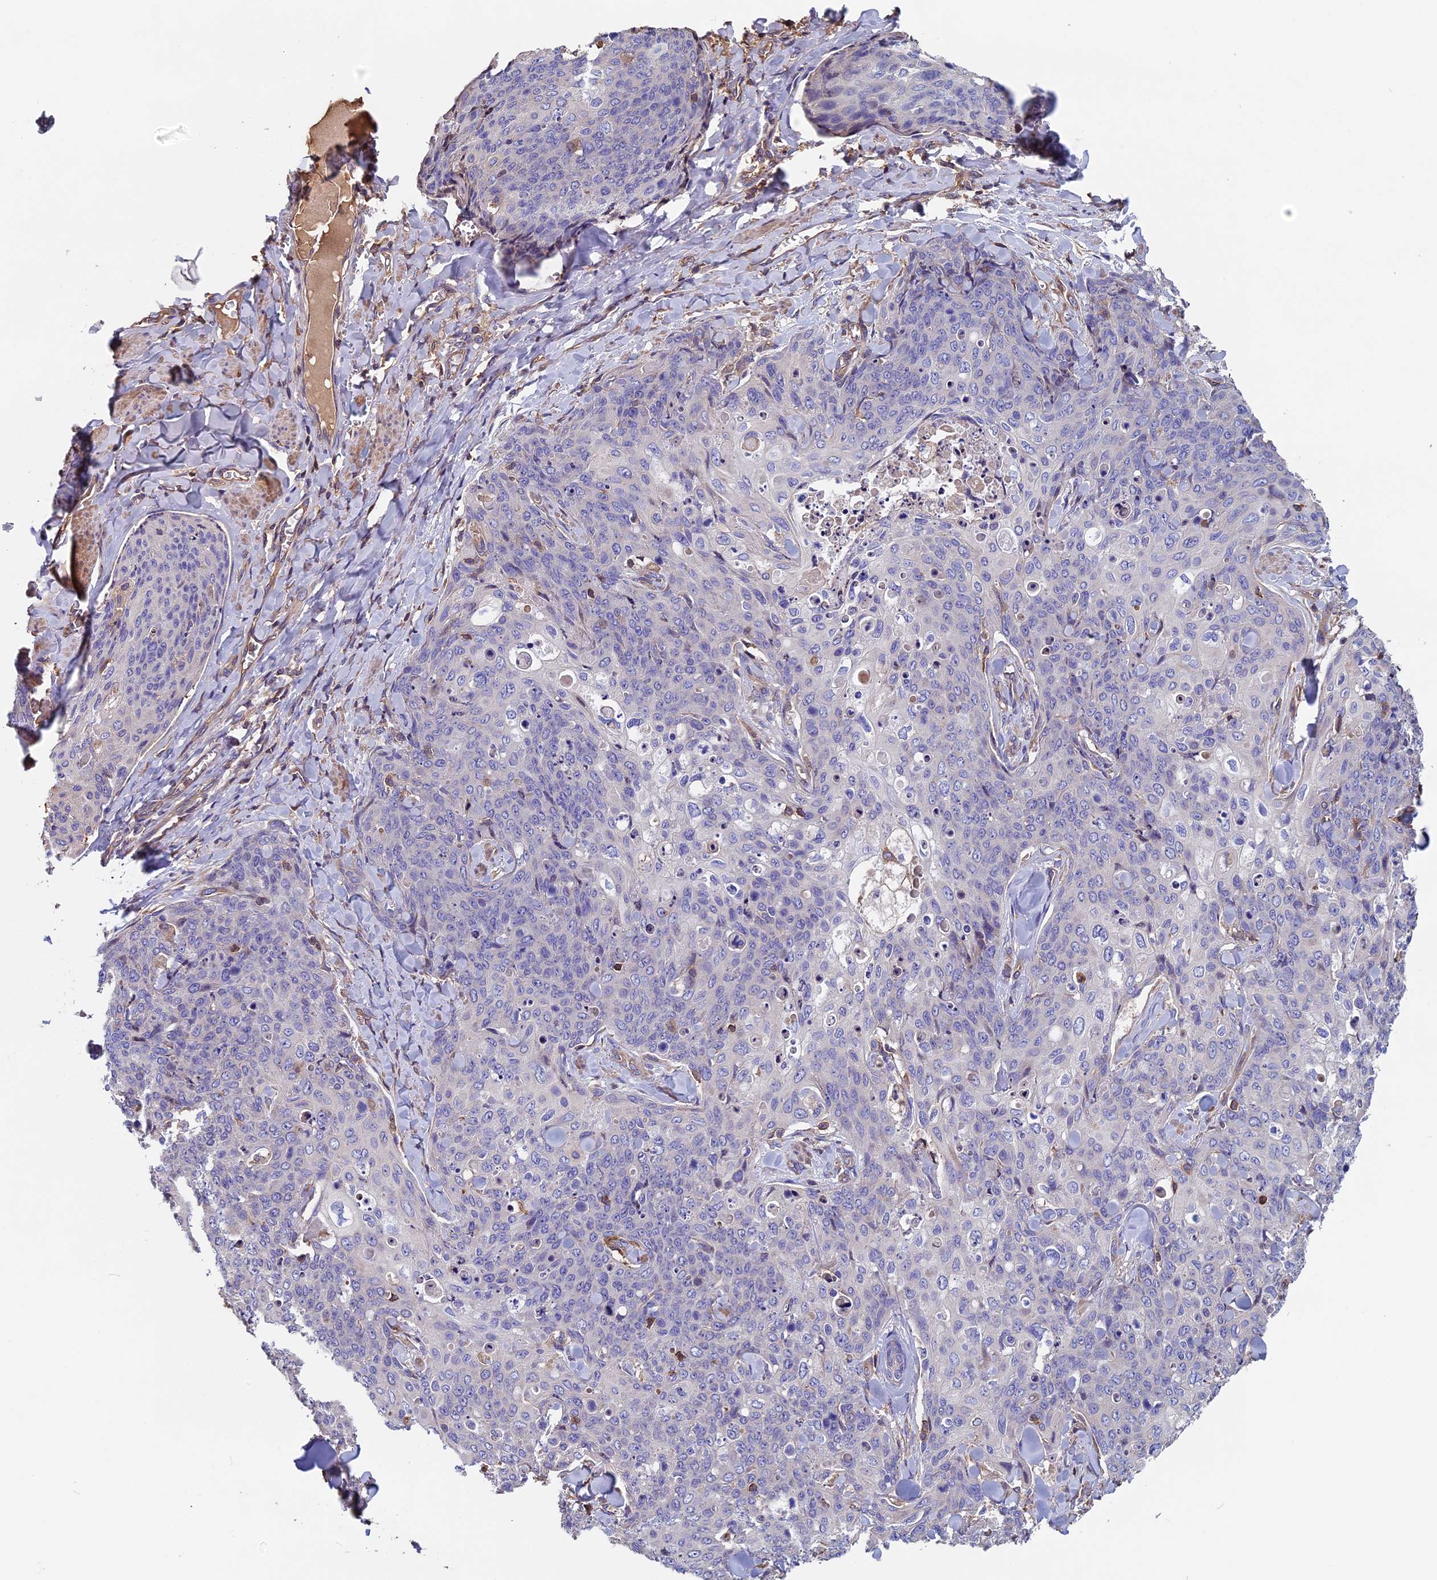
{"staining": {"intensity": "negative", "quantity": "none", "location": "none"}, "tissue": "skin cancer", "cell_type": "Tumor cells", "image_type": "cancer", "snomed": [{"axis": "morphology", "description": "Squamous cell carcinoma, NOS"}, {"axis": "topography", "description": "Skin"}, {"axis": "topography", "description": "Vulva"}], "caption": "IHC photomicrograph of human skin cancer stained for a protein (brown), which shows no staining in tumor cells. Nuclei are stained in blue.", "gene": "CCDC153", "patient": {"sex": "female", "age": 85}}